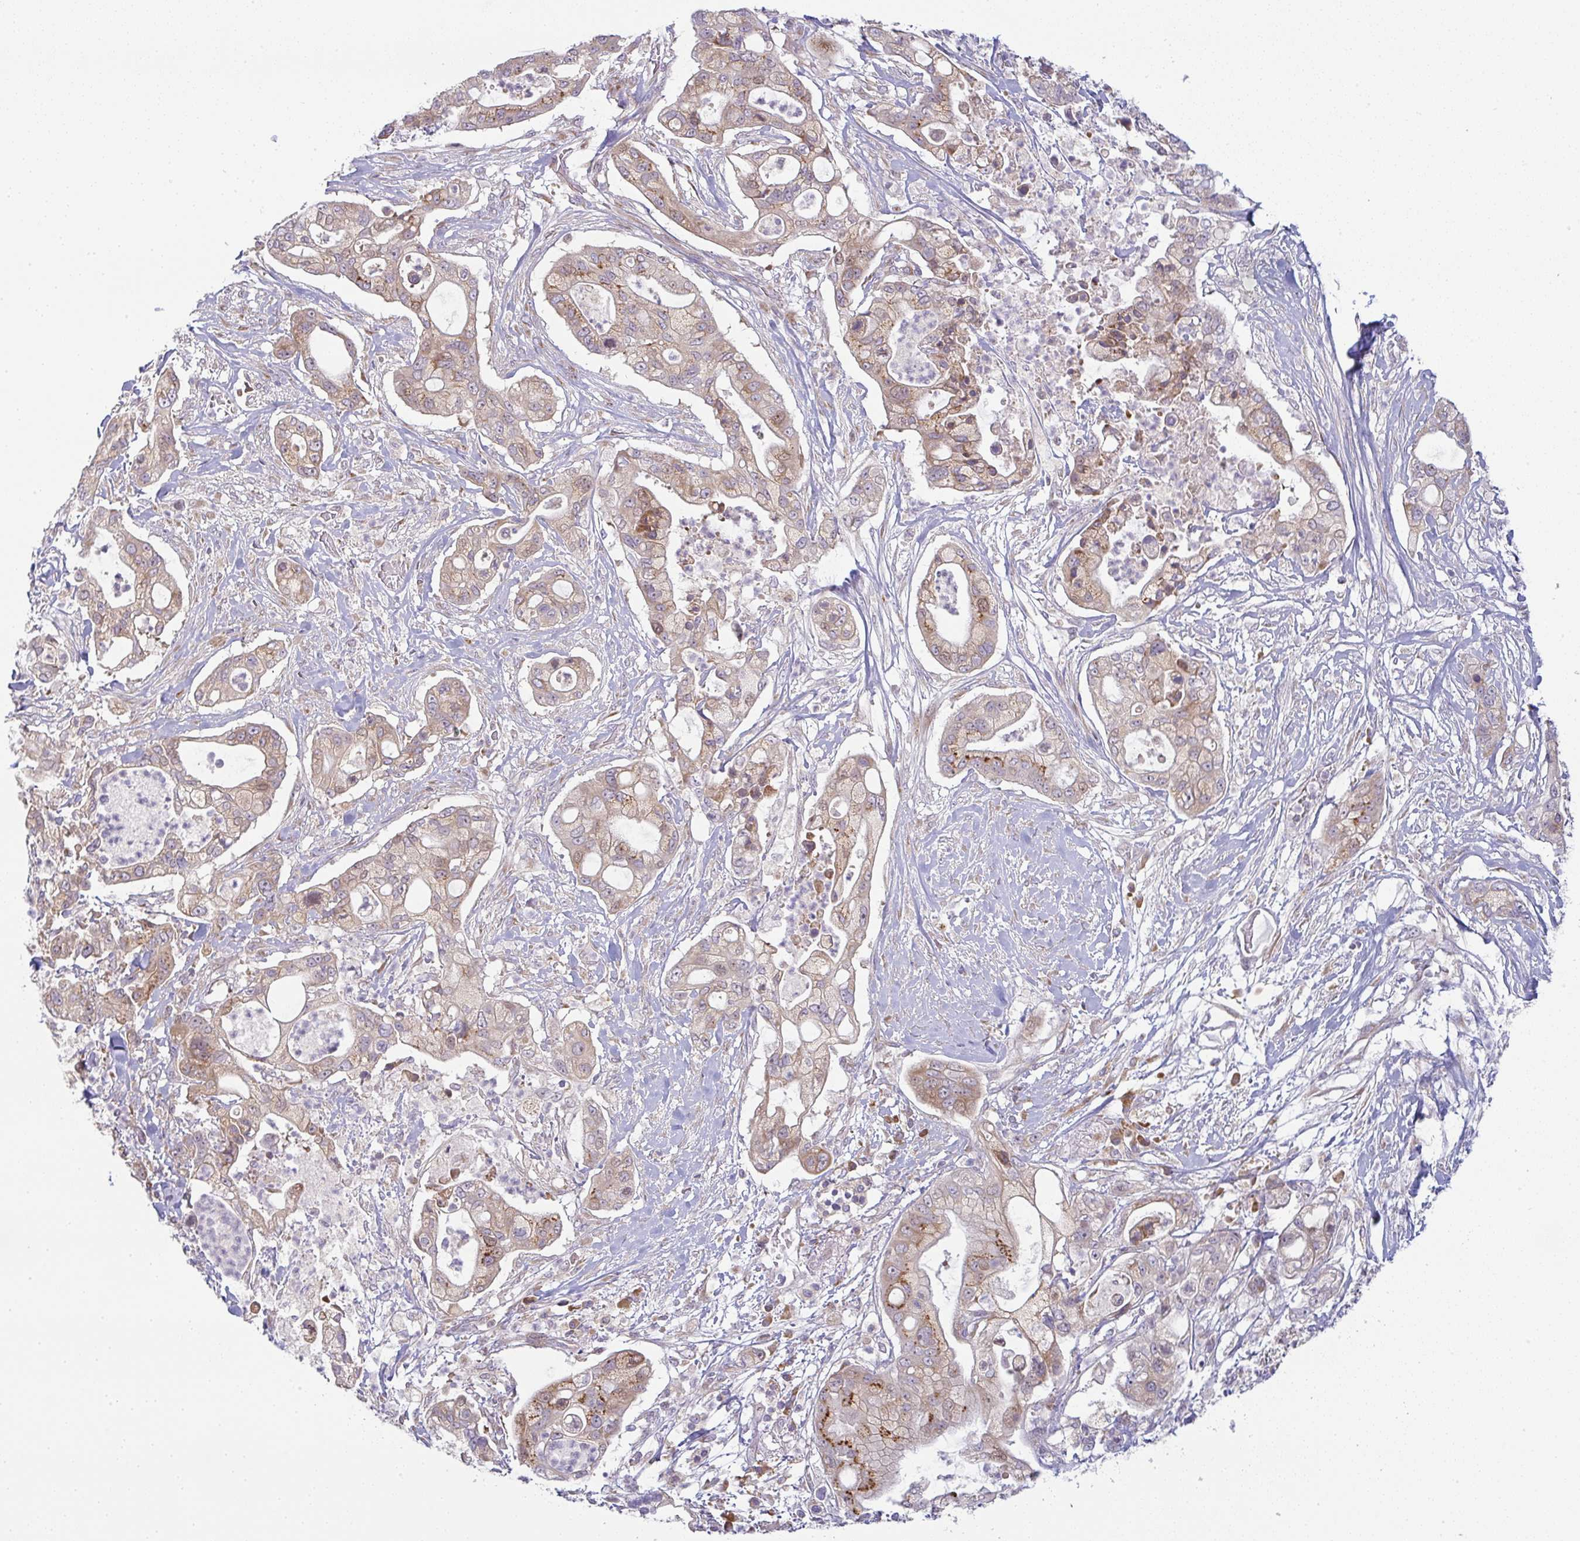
{"staining": {"intensity": "moderate", "quantity": "25%-75%", "location": "cytoplasmic/membranous"}, "tissue": "pancreatic cancer", "cell_type": "Tumor cells", "image_type": "cancer", "snomed": [{"axis": "morphology", "description": "Adenocarcinoma, NOS"}, {"axis": "topography", "description": "Pancreas"}], "caption": "About 25%-75% of tumor cells in pancreatic adenocarcinoma reveal moderate cytoplasmic/membranous protein expression as visualized by brown immunohistochemical staining.", "gene": "MOB1A", "patient": {"sex": "female", "age": 69}}